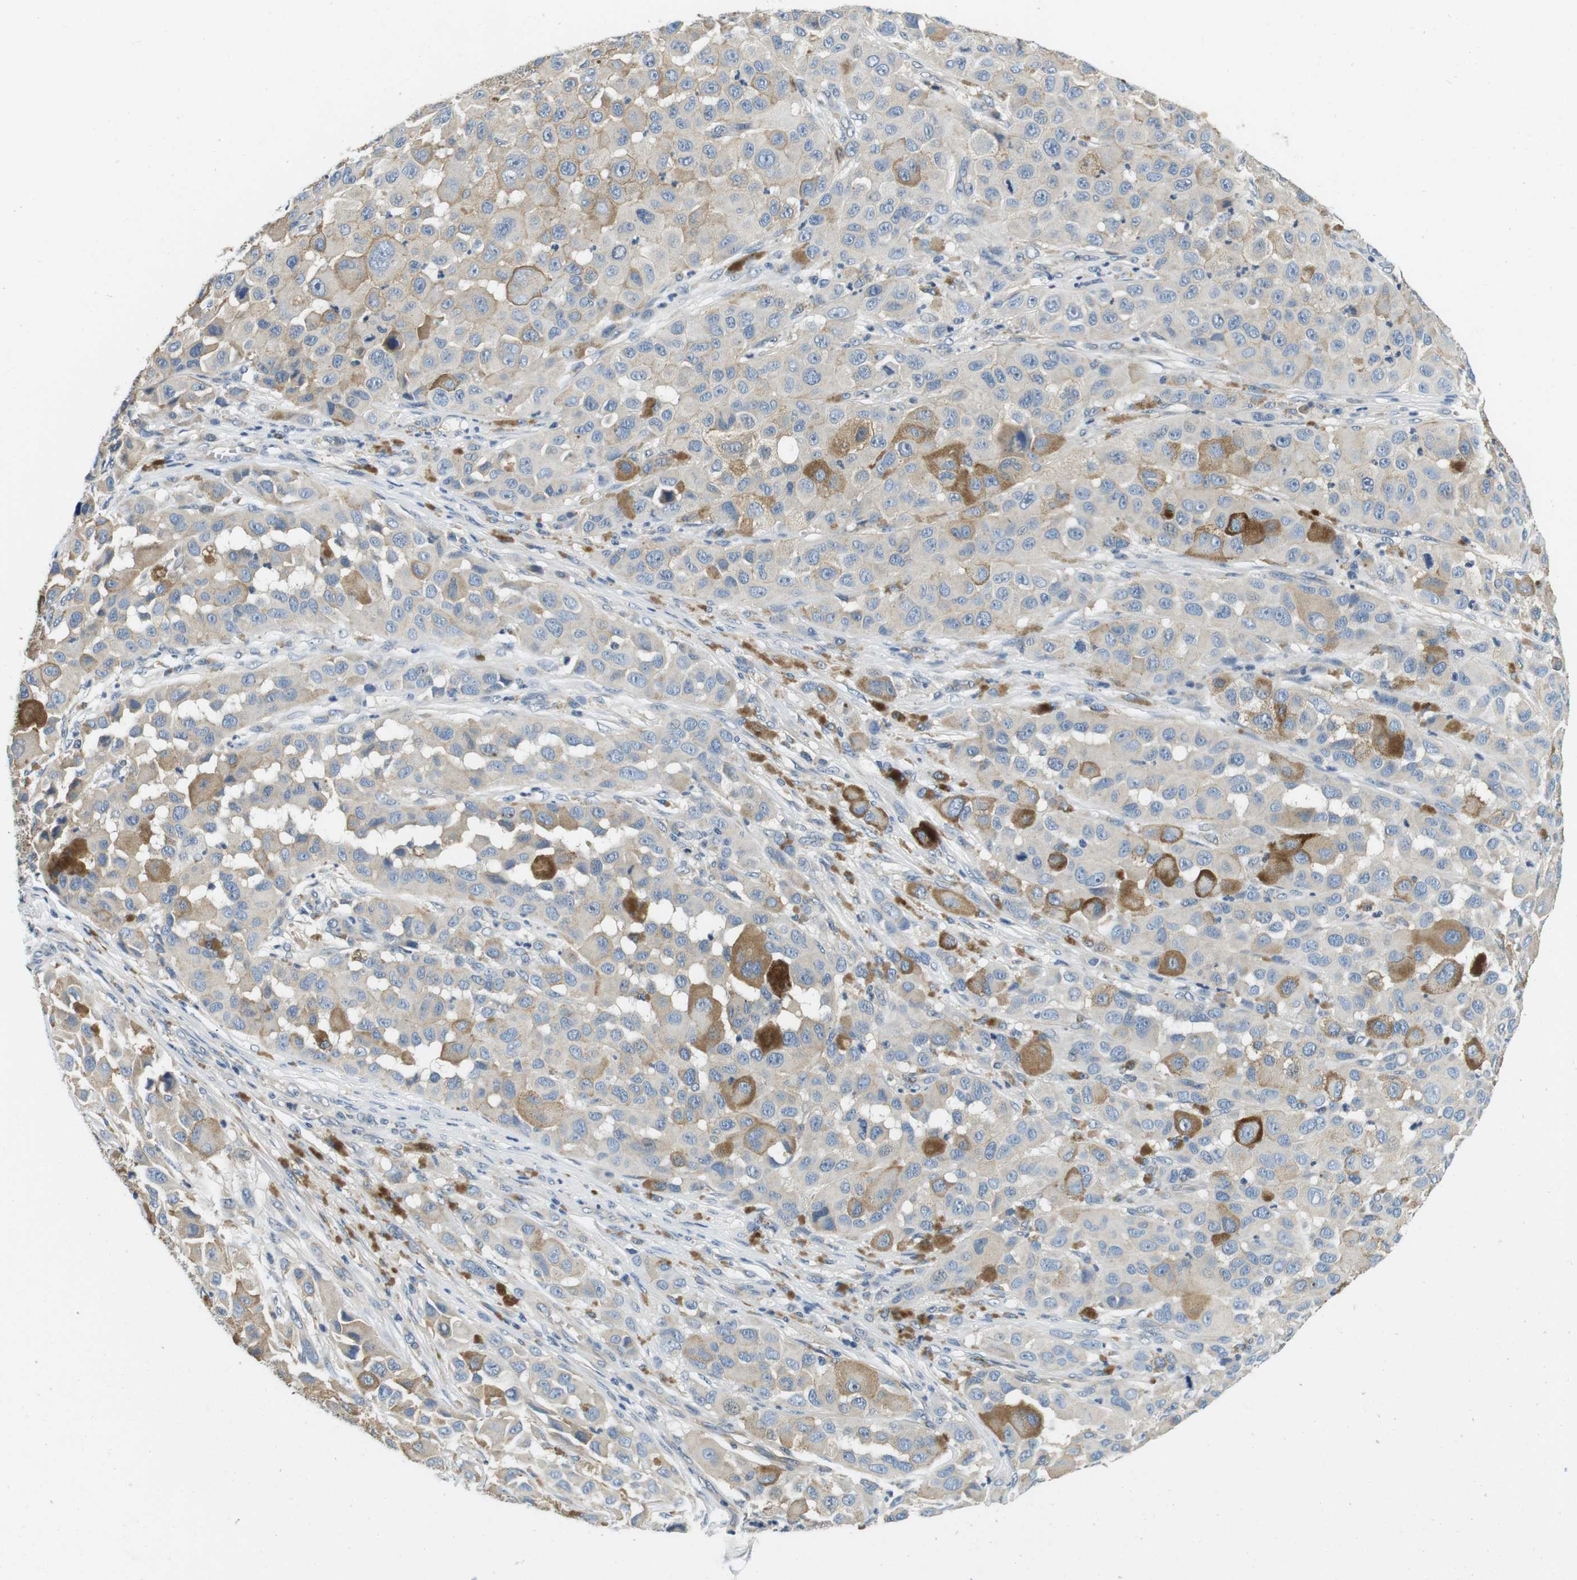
{"staining": {"intensity": "weak", "quantity": "<25%", "location": "cytoplasmic/membranous"}, "tissue": "melanoma", "cell_type": "Tumor cells", "image_type": "cancer", "snomed": [{"axis": "morphology", "description": "Malignant melanoma, NOS"}, {"axis": "topography", "description": "Skin"}], "caption": "A high-resolution micrograph shows immunohistochemistry (IHC) staining of melanoma, which exhibits no significant positivity in tumor cells. Brightfield microscopy of IHC stained with DAB (3,3'-diaminobenzidine) (brown) and hematoxylin (blue), captured at high magnification.", "gene": "DTNA", "patient": {"sex": "male", "age": 96}}